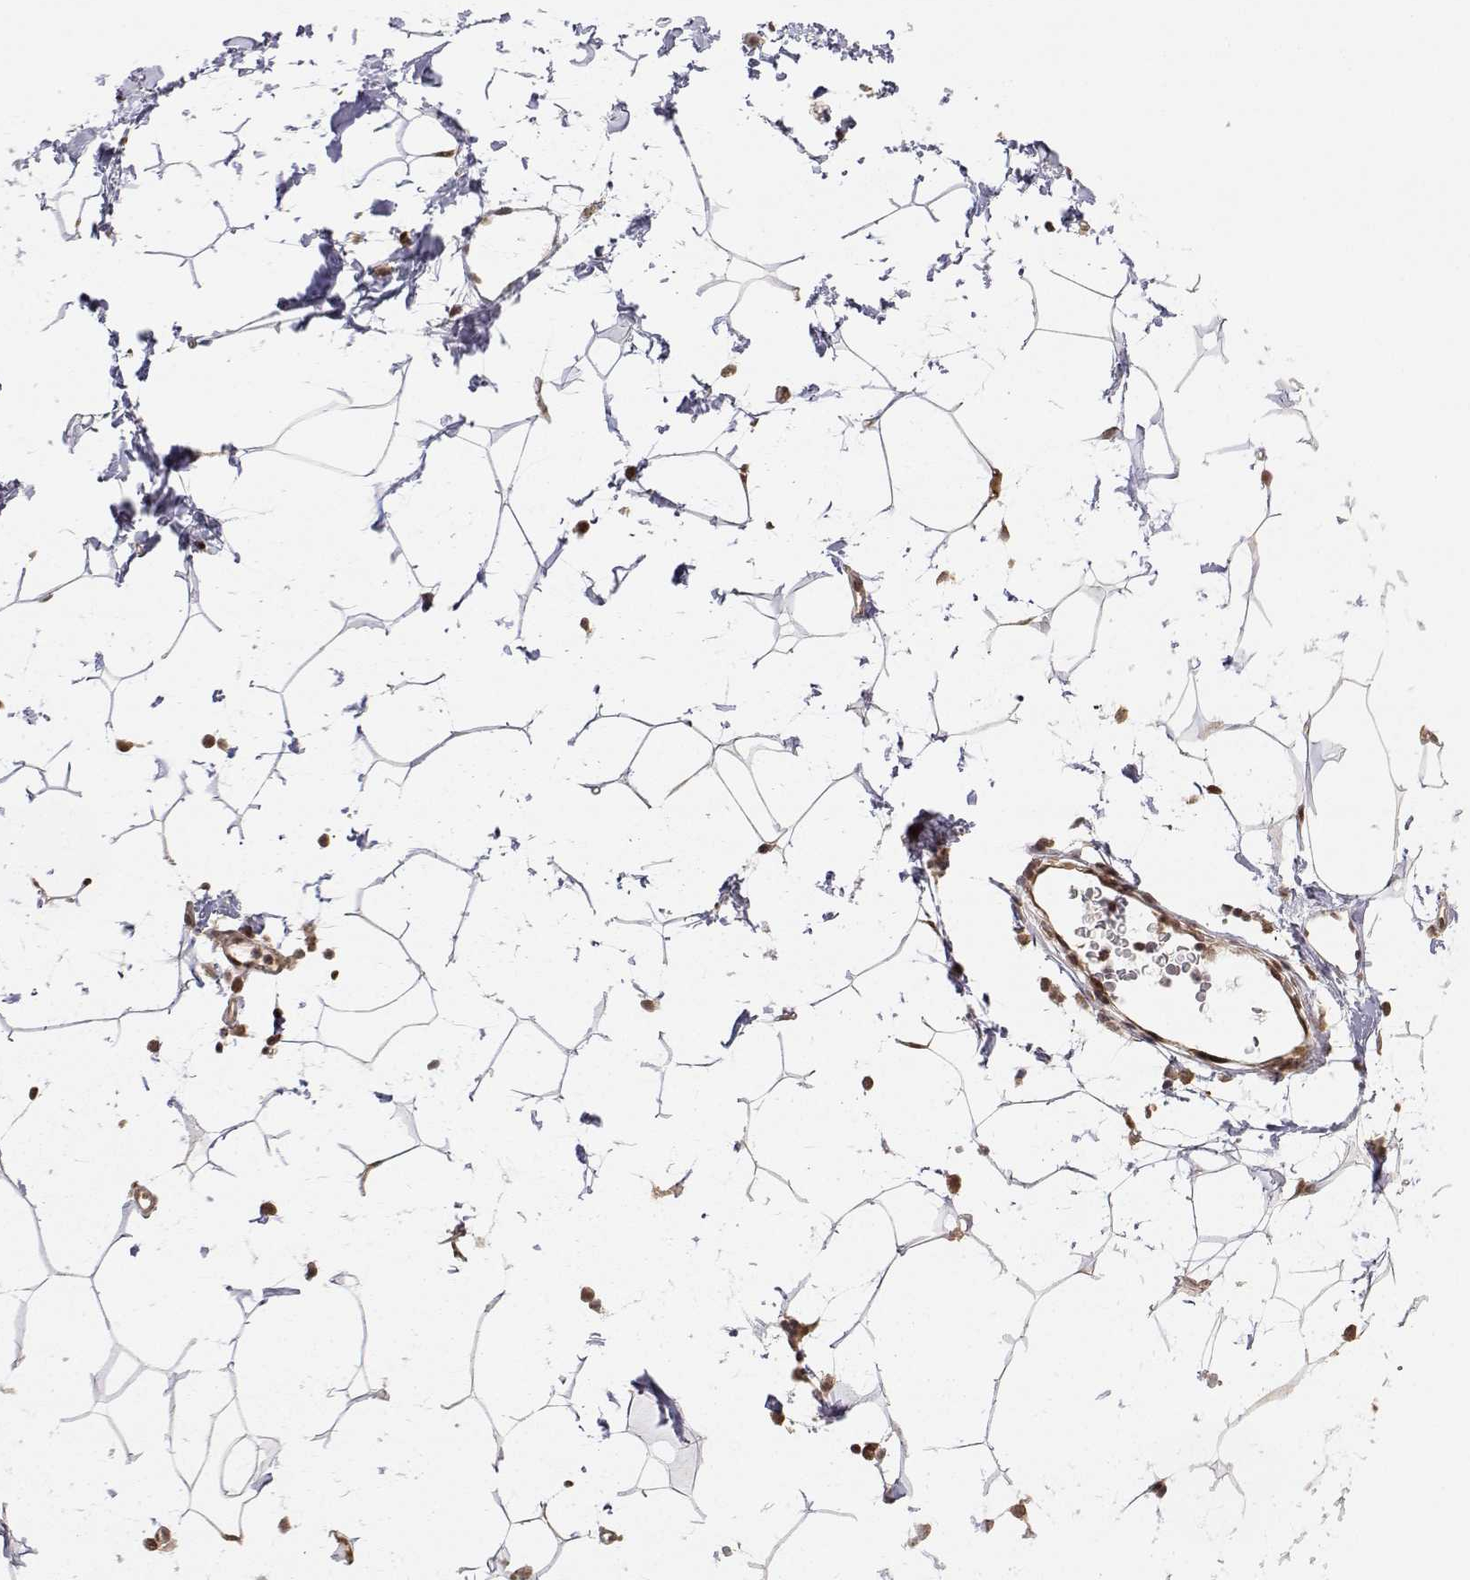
{"staining": {"intensity": "strong", "quantity": ">75%", "location": "nuclear"}, "tissue": "breast", "cell_type": "Adipocytes", "image_type": "normal", "snomed": [{"axis": "morphology", "description": "Normal tissue, NOS"}, {"axis": "topography", "description": "Breast"}], "caption": "Immunohistochemistry of normal breast reveals high levels of strong nuclear expression in about >75% of adipocytes. (brown staining indicates protein expression, while blue staining denotes nuclei).", "gene": "BRCA1", "patient": {"sex": "female", "age": 32}}